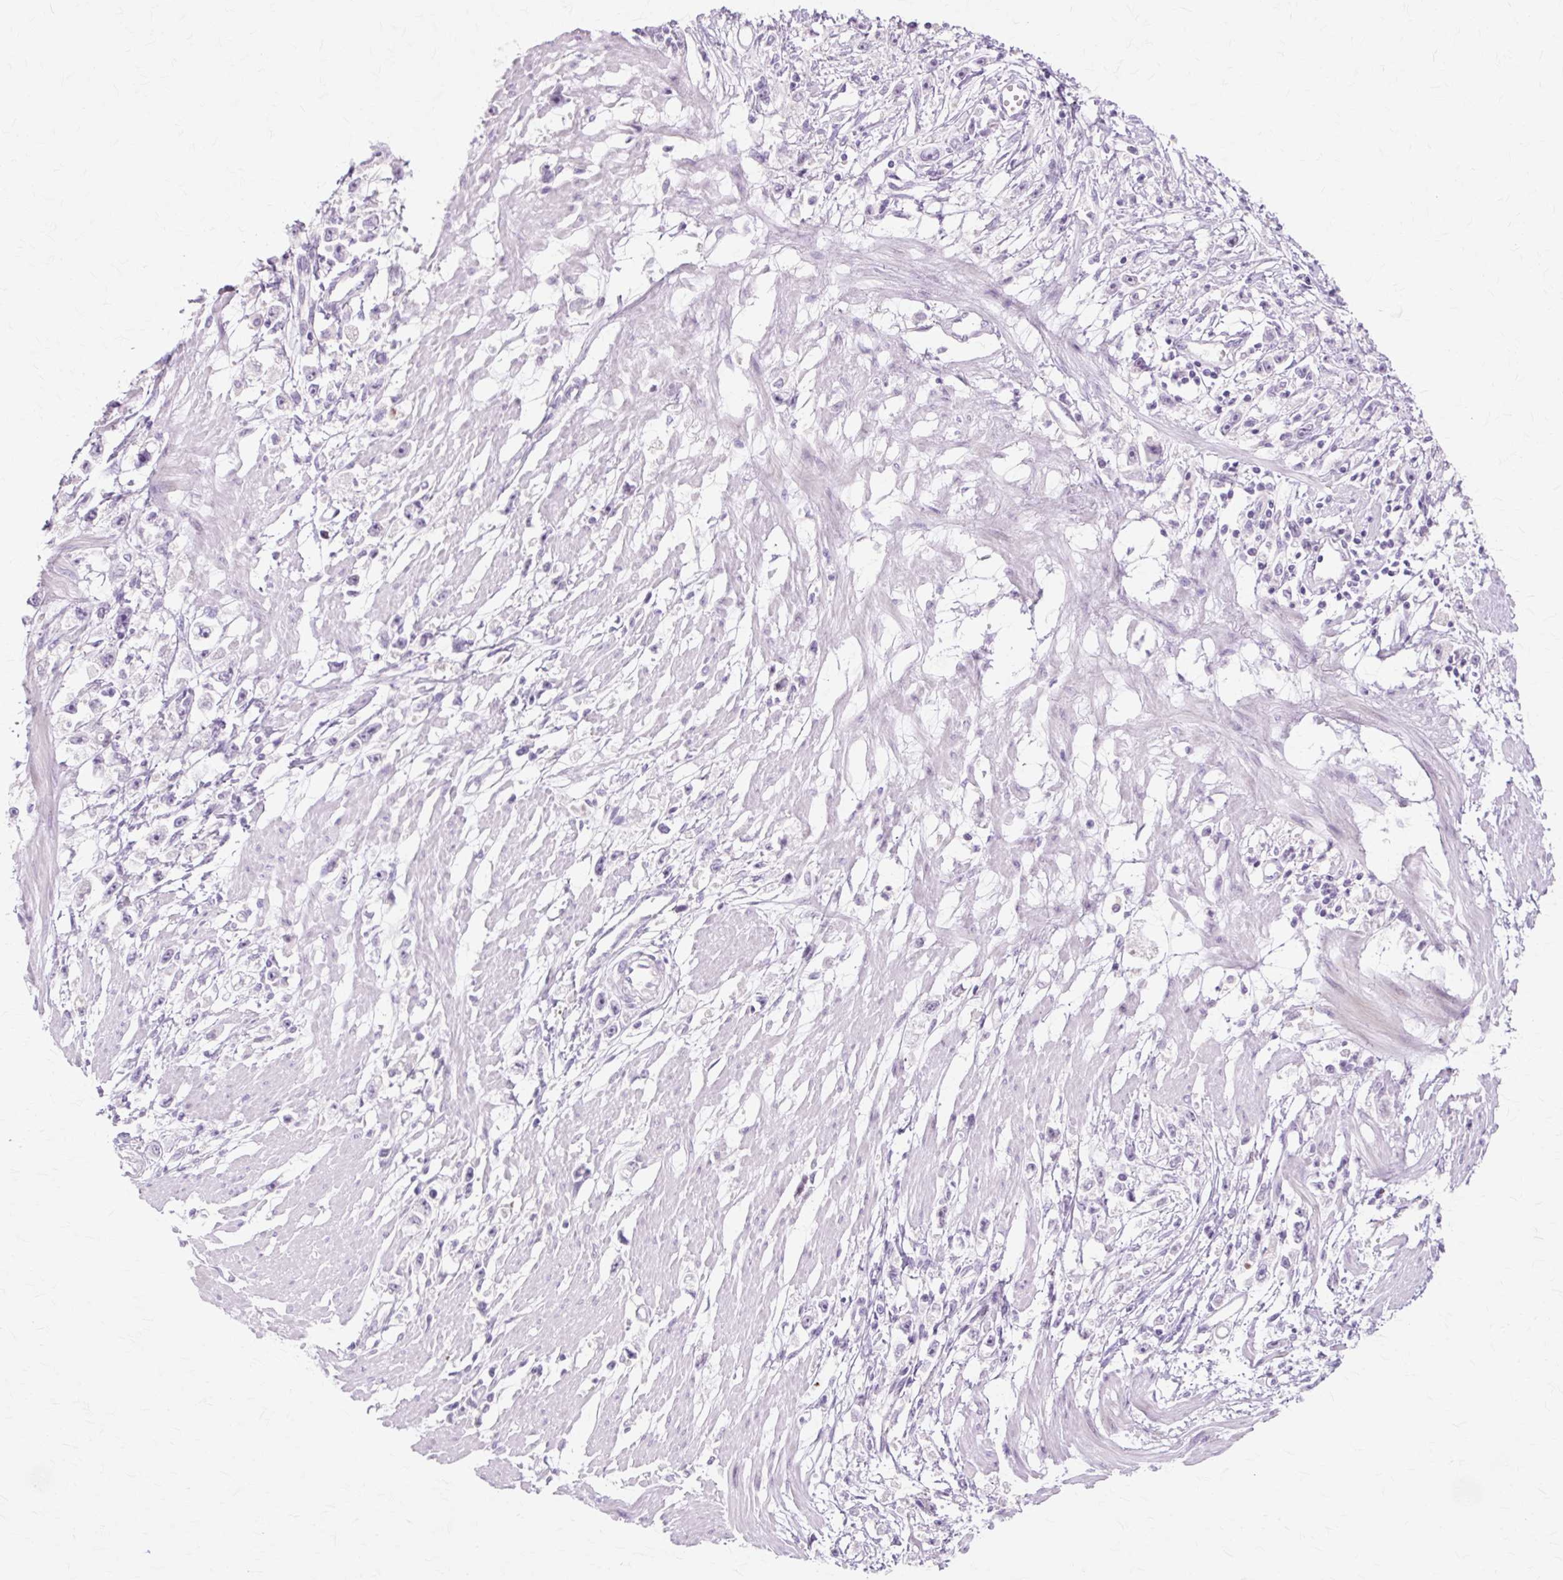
{"staining": {"intensity": "negative", "quantity": "none", "location": "none"}, "tissue": "stomach cancer", "cell_type": "Tumor cells", "image_type": "cancer", "snomed": [{"axis": "morphology", "description": "Adenocarcinoma, NOS"}, {"axis": "topography", "description": "Stomach"}], "caption": "Tumor cells show no significant protein expression in stomach cancer (adenocarcinoma).", "gene": "IRX2", "patient": {"sex": "female", "age": 59}}